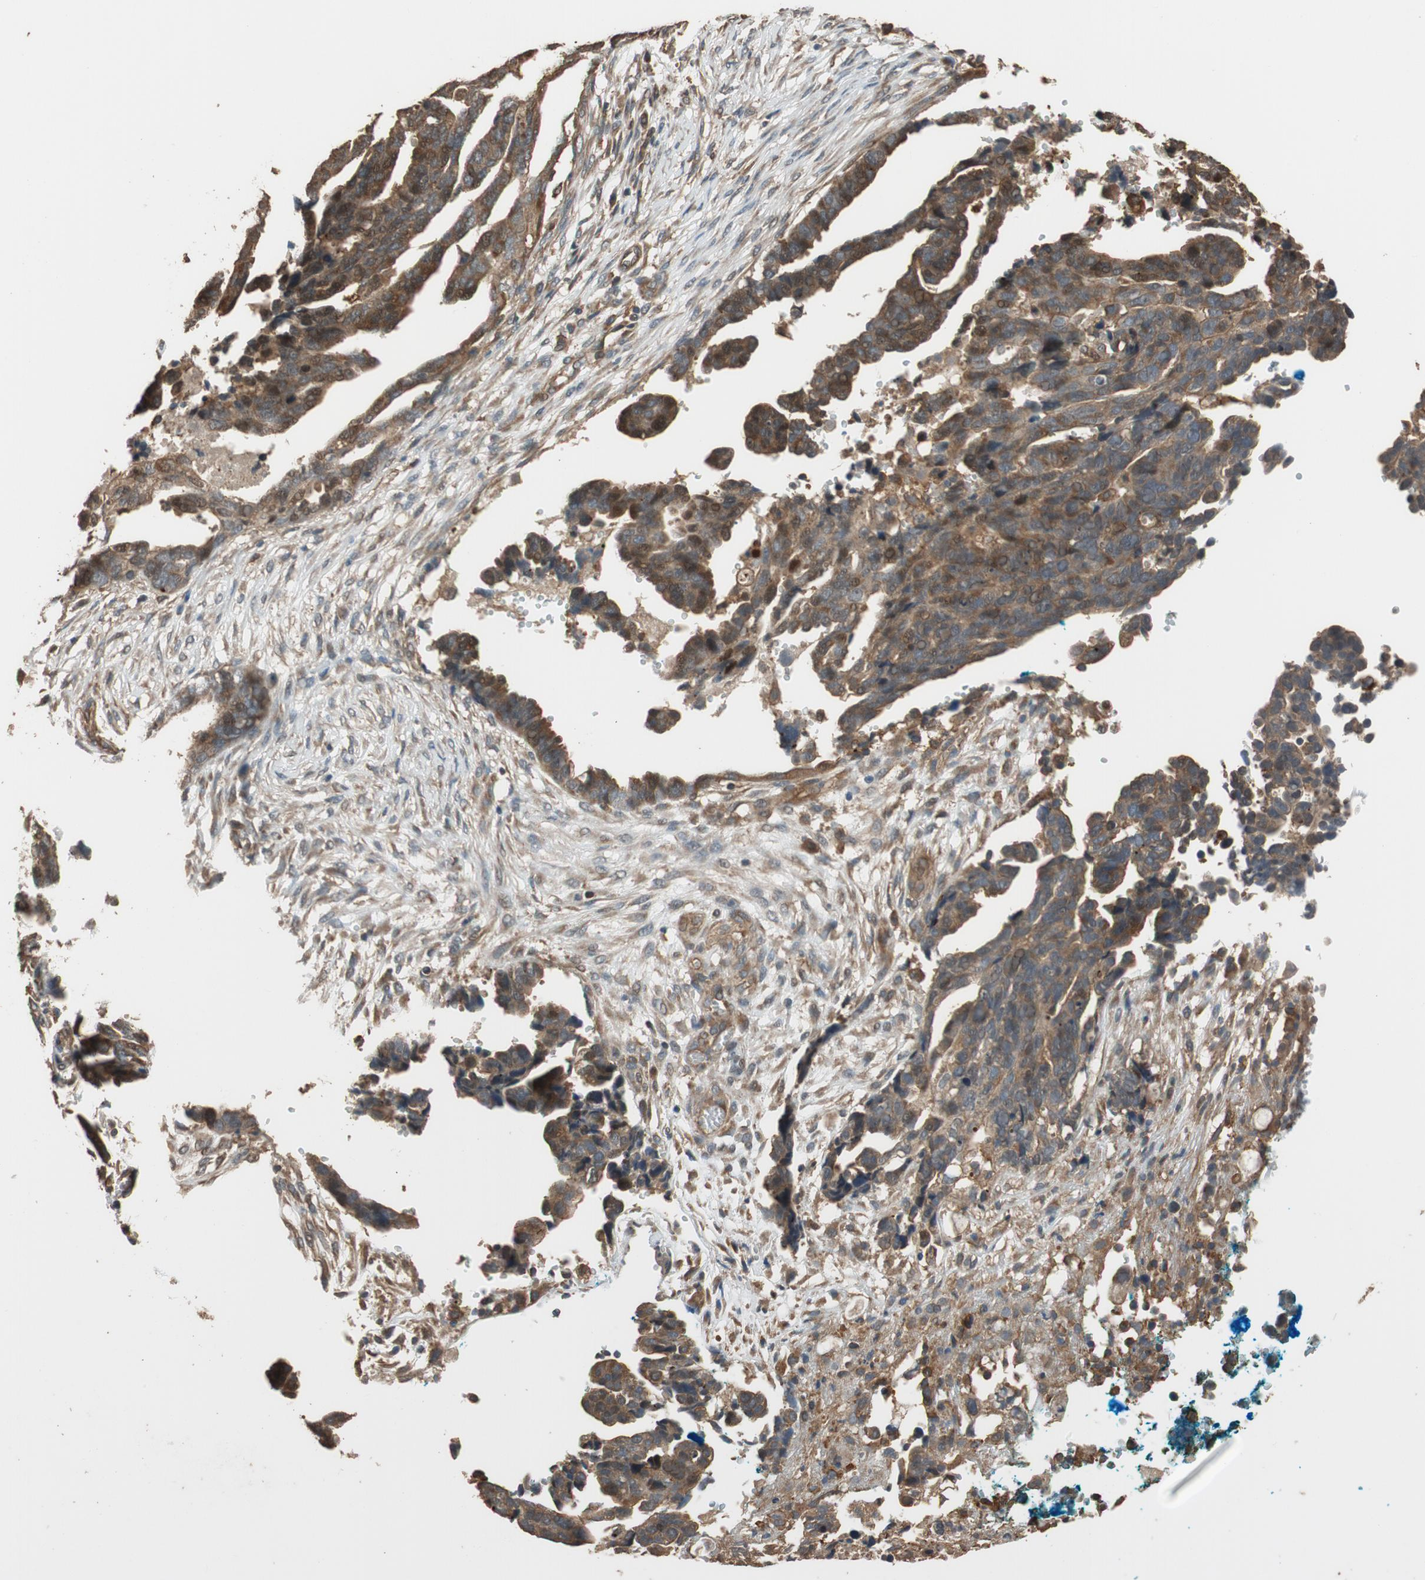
{"staining": {"intensity": "moderate", "quantity": ">75%", "location": "cytoplasmic/membranous,nuclear"}, "tissue": "ovarian cancer", "cell_type": "Tumor cells", "image_type": "cancer", "snomed": [{"axis": "morphology", "description": "Normal tissue, NOS"}, {"axis": "morphology", "description": "Cystadenocarcinoma, serous, NOS"}, {"axis": "topography", "description": "Fallopian tube"}, {"axis": "topography", "description": "Ovary"}], "caption": "This is a micrograph of immunohistochemistry (IHC) staining of ovarian cancer (serous cystadenocarcinoma), which shows moderate expression in the cytoplasmic/membranous and nuclear of tumor cells.", "gene": "MST1R", "patient": {"sex": "female", "age": 56}}